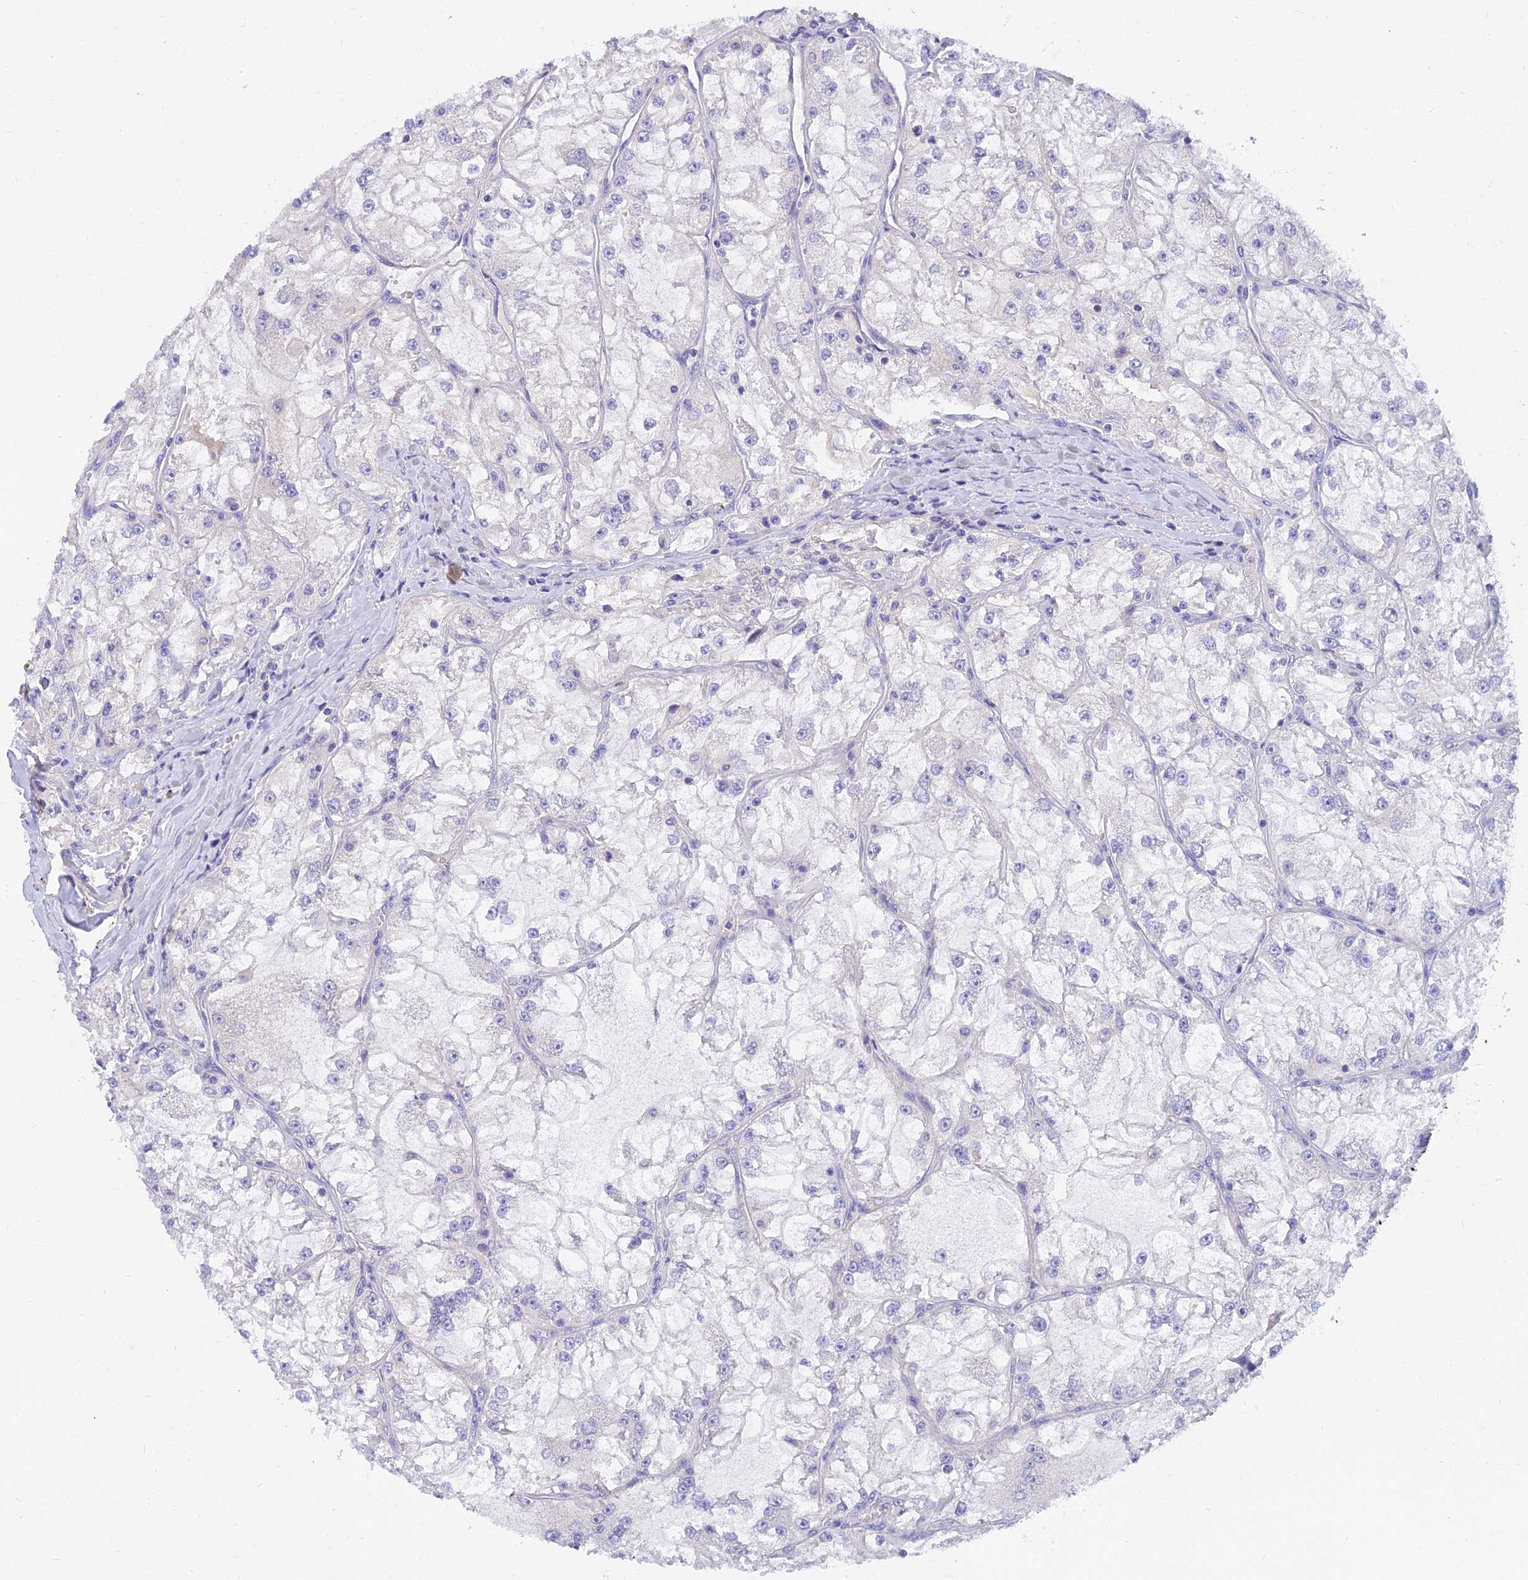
{"staining": {"intensity": "negative", "quantity": "none", "location": "none"}, "tissue": "renal cancer", "cell_type": "Tumor cells", "image_type": "cancer", "snomed": [{"axis": "morphology", "description": "Adenocarcinoma, NOS"}, {"axis": "topography", "description": "Kidney"}], "caption": "Immunohistochemistry of renal cancer shows no expression in tumor cells.", "gene": "TMEM161B", "patient": {"sex": "female", "age": 72}}